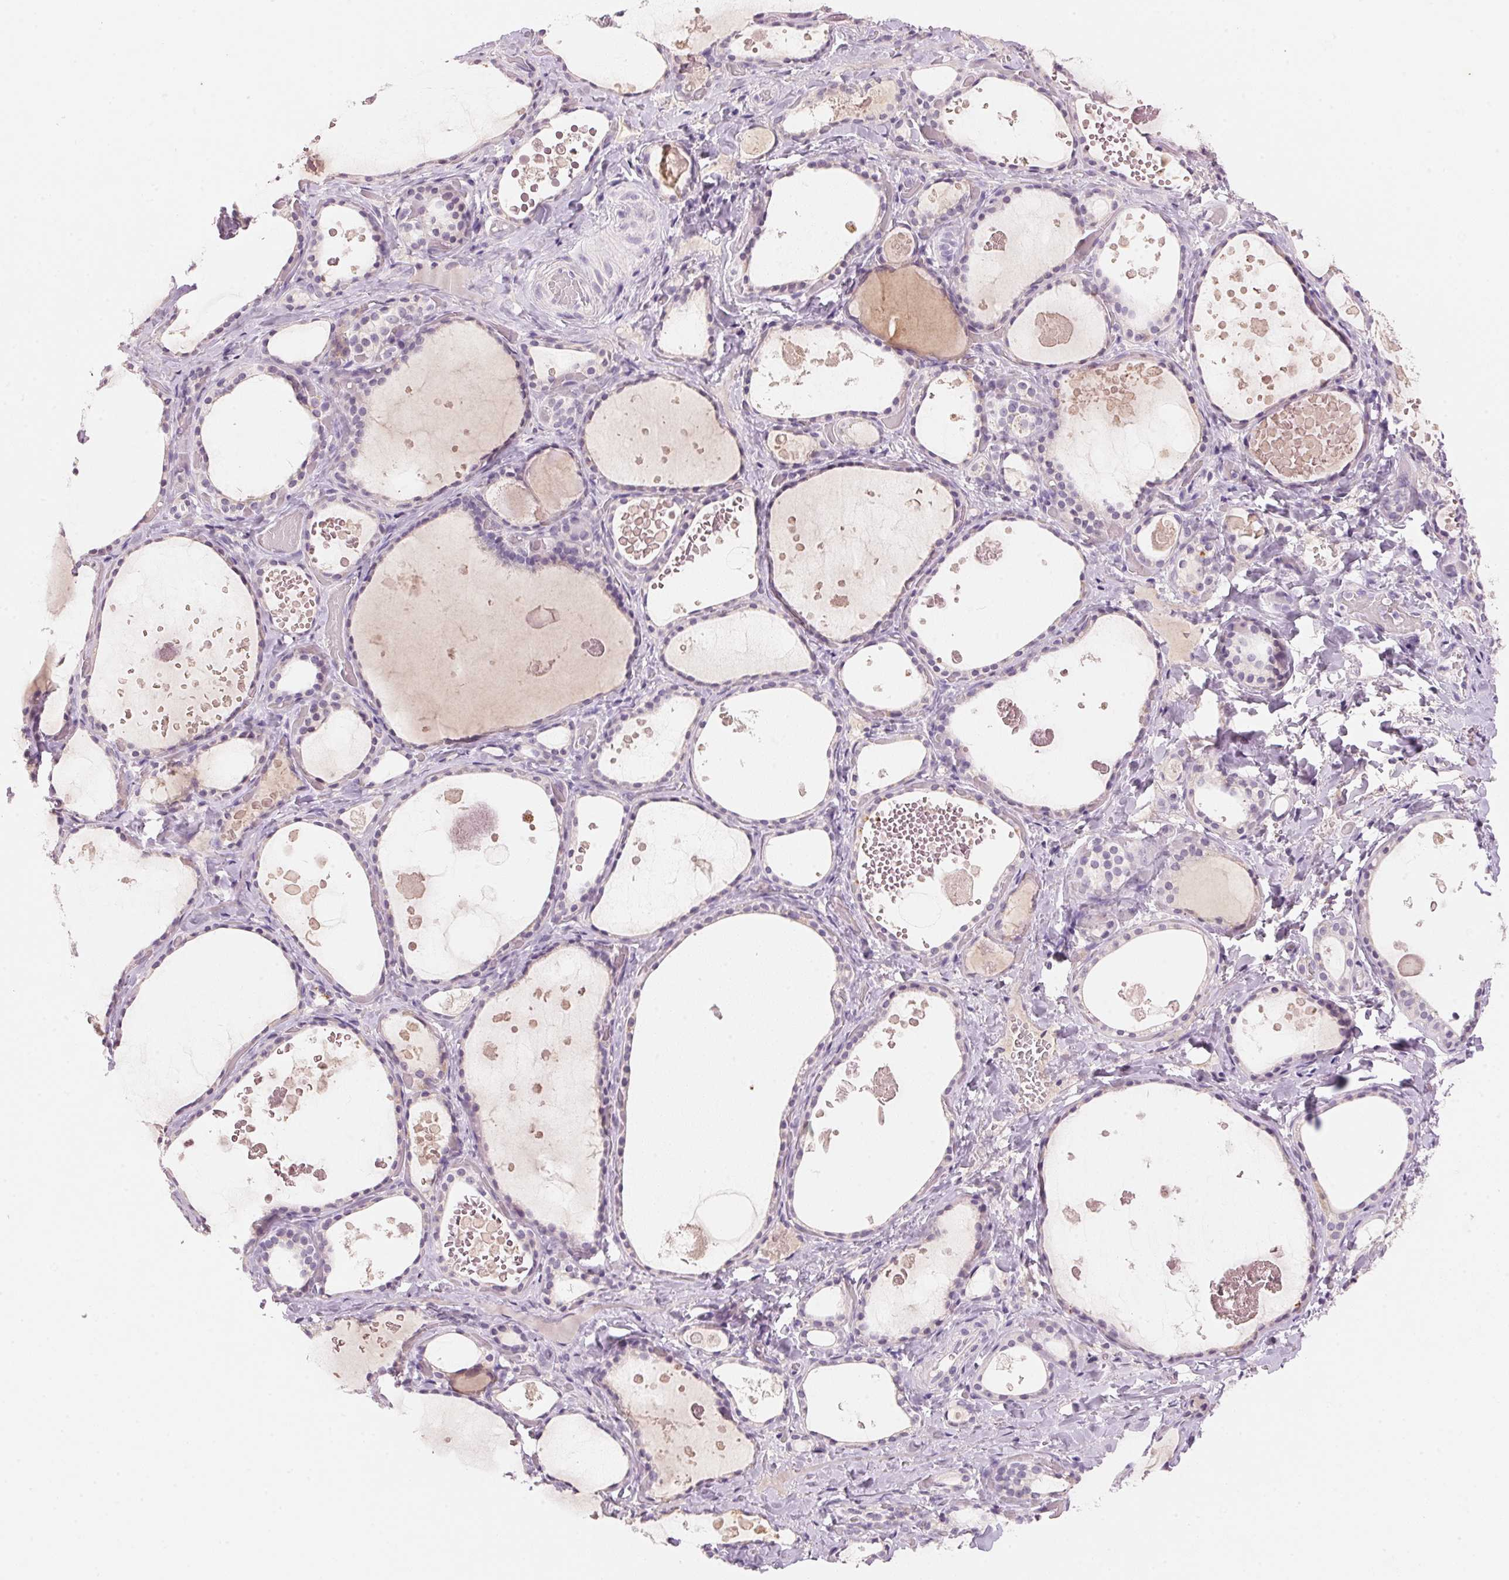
{"staining": {"intensity": "negative", "quantity": "none", "location": "none"}, "tissue": "thyroid gland", "cell_type": "Glandular cells", "image_type": "normal", "snomed": [{"axis": "morphology", "description": "Normal tissue, NOS"}, {"axis": "topography", "description": "Thyroid gland"}], "caption": "IHC histopathology image of normal thyroid gland: human thyroid gland stained with DAB exhibits no significant protein expression in glandular cells. Brightfield microscopy of immunohistochemistry stained with DAB (brown) and hematoxylin (blue), captured at high magnification.", "gene": "CYP11B1", "patient": {"sex": "female", "age": 56}}